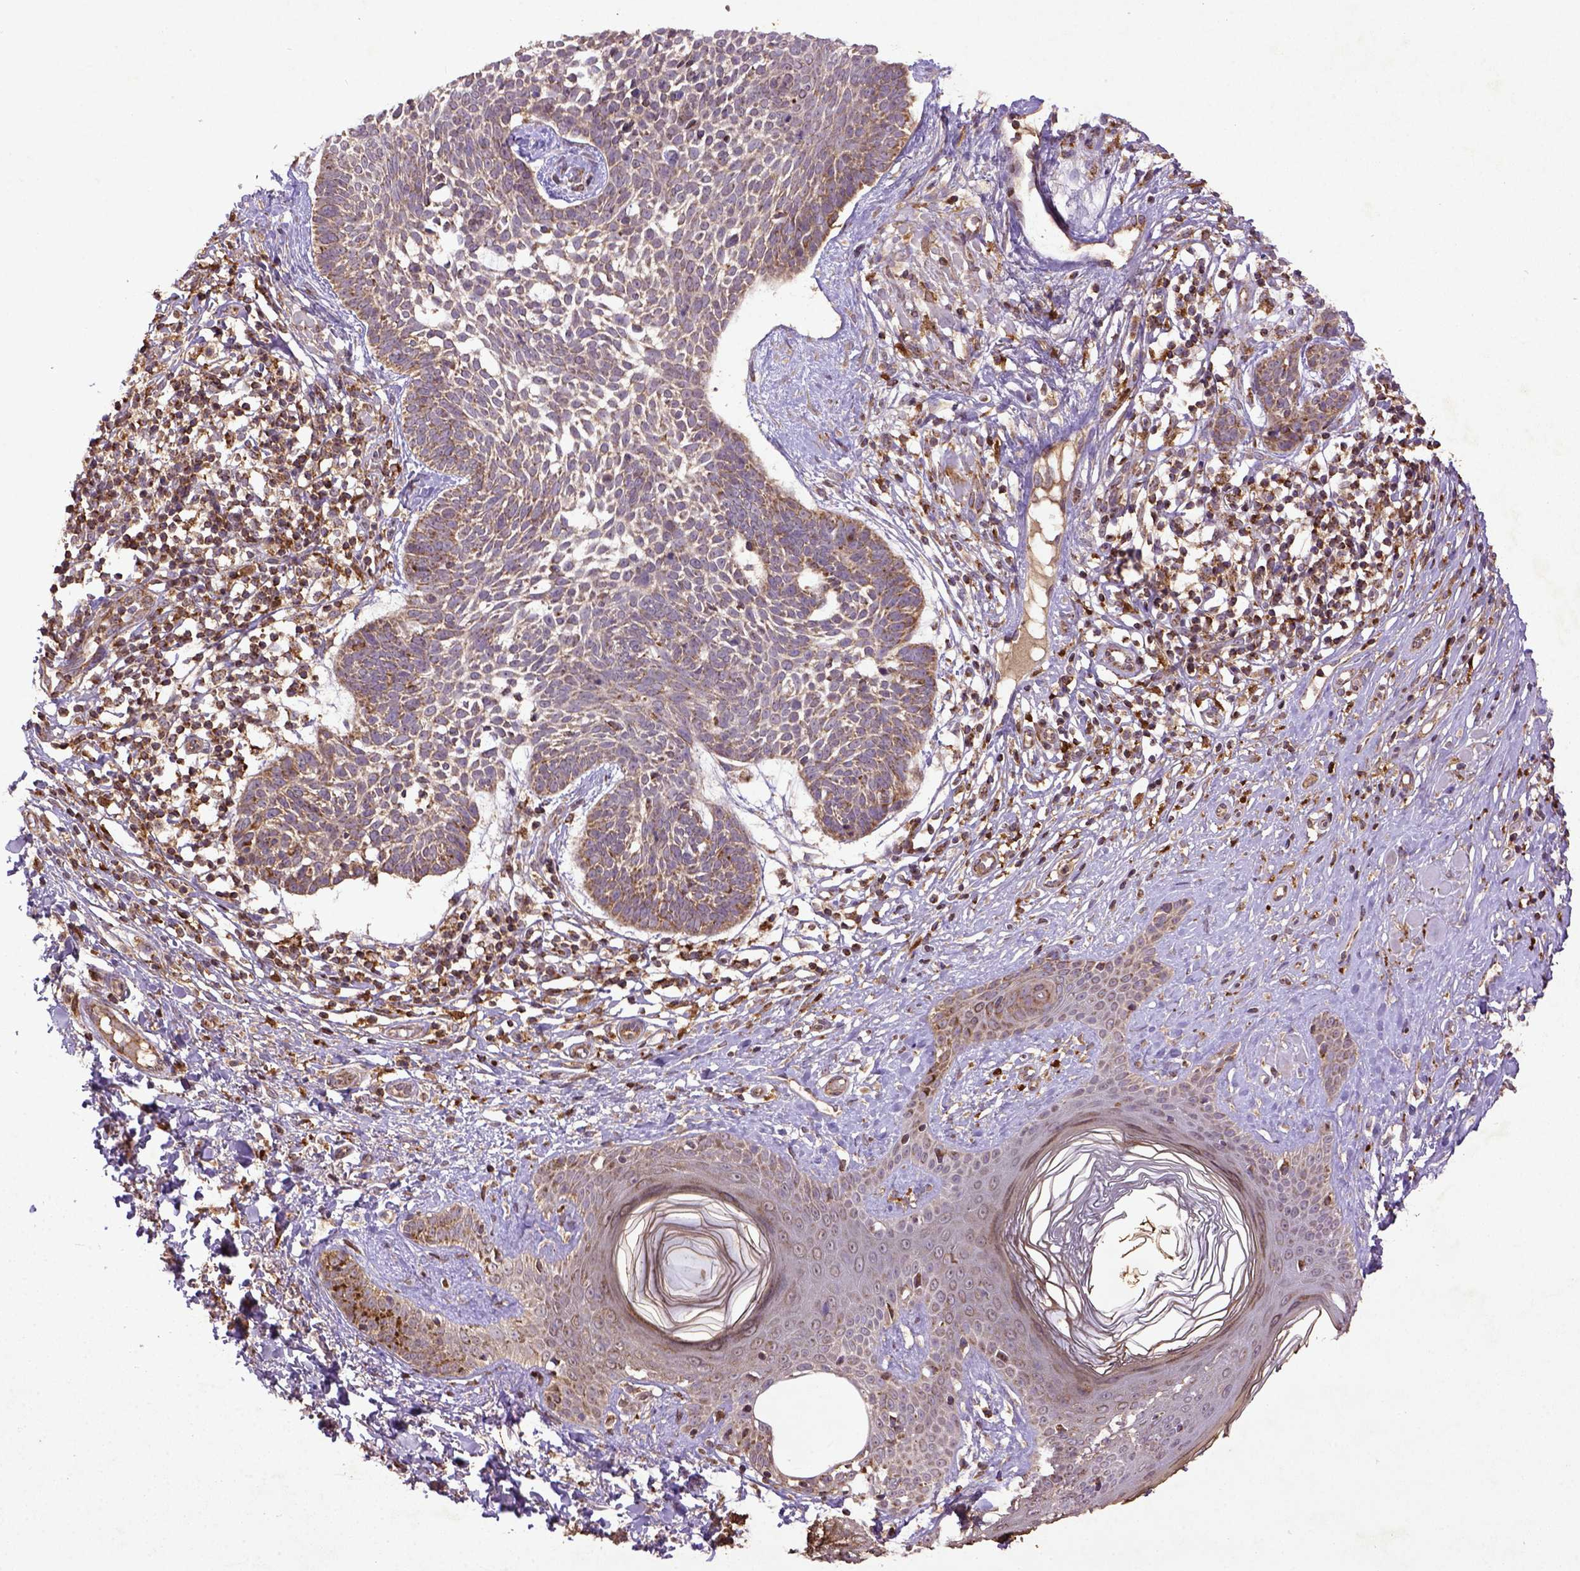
{"staining": {"intensity": "moderate", "quantity": "25%-75%", "location": "cytoplasmic/membranous"}, "tissue": "skin cancer", "cell_type": "Tumor cells", "image_type": "cancer", "snomed": [{"axis": "morphology", "description": "Basal cell carcinoma"}, {"axis": "topography", "description": "Skin"}], "caption": "Basal cell carcinoma (skin) stained with immunohistochemistry (IHC) shows moderate cytoplasmic/membranous staining in approximately 25%-75% of tumor cells.", "gene": "MT-CO1", "patient": {"sex": "male", "age": 85}}